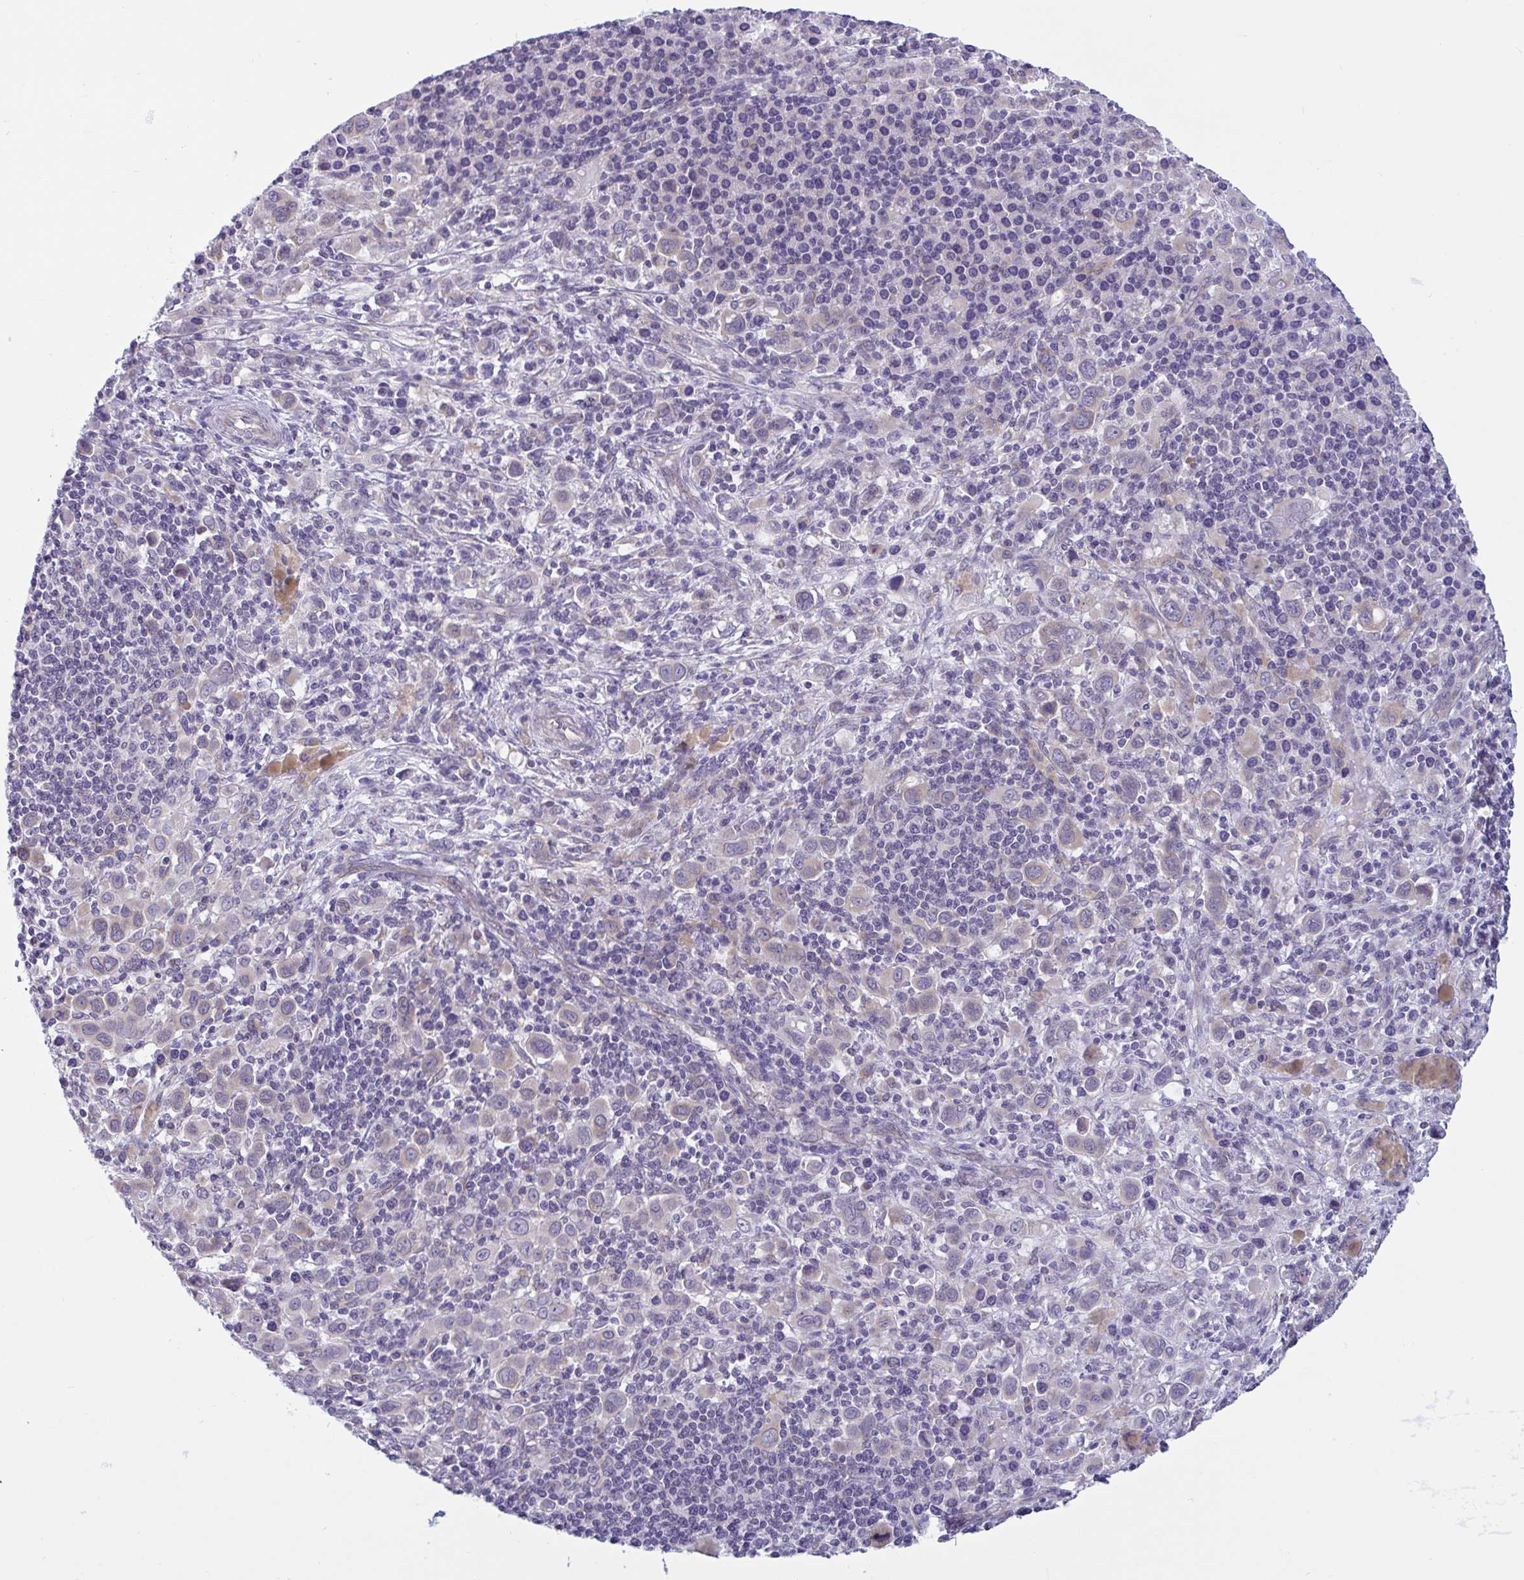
{"staining": {"intensity": "weak", "quantity": "<25%", "location": "cytoplasmic/membranous"}, "tissue": "stomach cancer", "cell_type": "Tumor cells", "image_type": "cancer", "snomed": [{"axis": "morphology", "description": "Adenocarcinoma, NOS"}, {"axis": "topography", "description": "Stomach, upper"}], "caption": "Photomicrograph shows no protein expression in tumor cells of adenocarcinoma (stomach) tissue.", "gene": "CAMLG", "patient": {"sex": "male", "age": 75}}